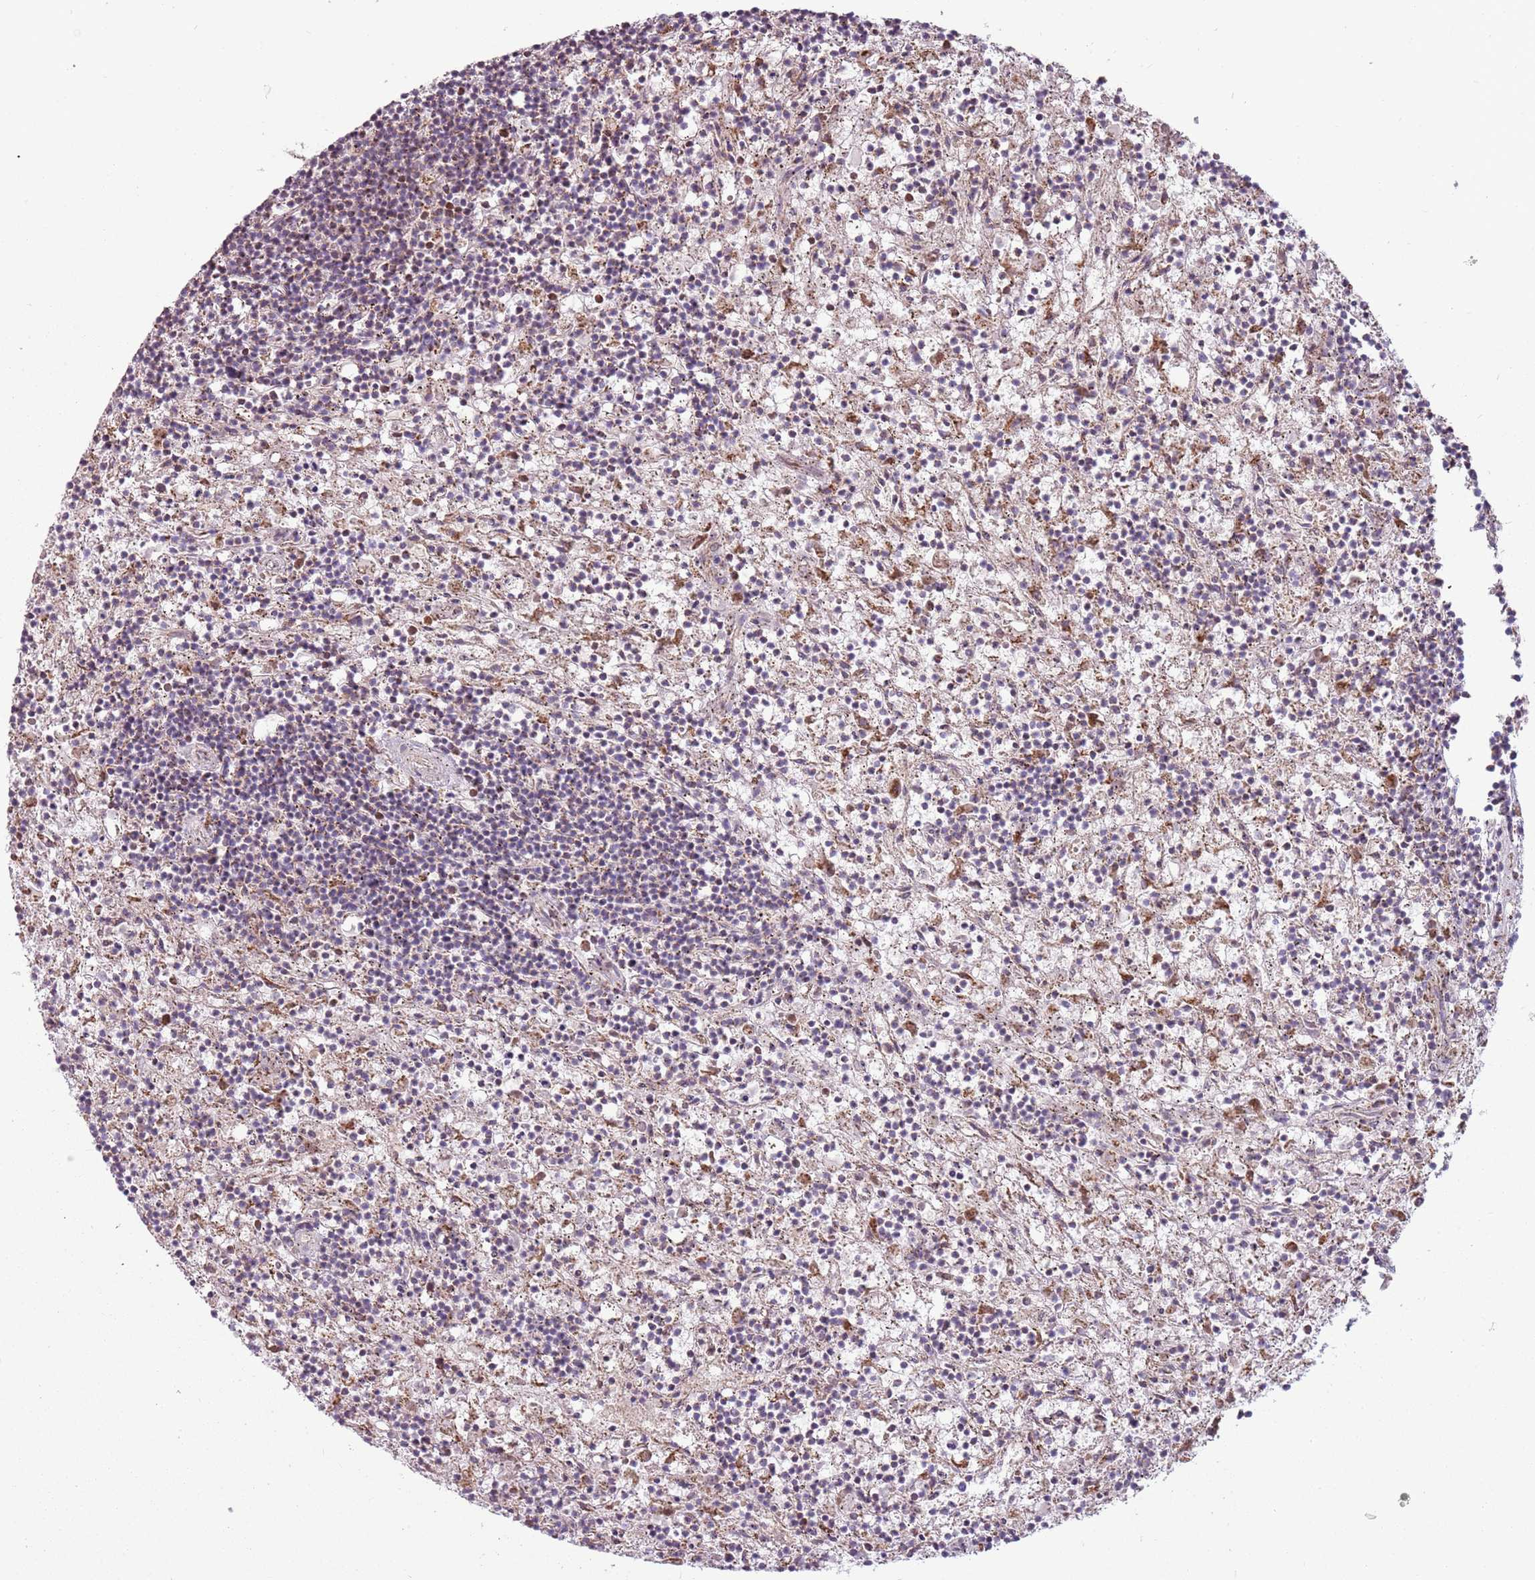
{"staining": {"intensity": "weak", "quantity": "<25%", "location": "cytoplasmic/membranous"}, "tissue": "lymphoma", "cell_type": "Tumor cells", "image_type": "cancer", "snomed": [{"axis": "morphology", "description": "Malignant lymphoma, non-Hodgkin's type, Low grade"}, {"axis": "topography", "description": "Spleen"}], "caption": "DAB immunohistochemical staining of malignant lymphoma, non-Hodgkin's type (low-grade) exhibits no significant expression in tumor cells.", "gene": "ZNF530", "patient": {"sex": "male", "age": 76}}